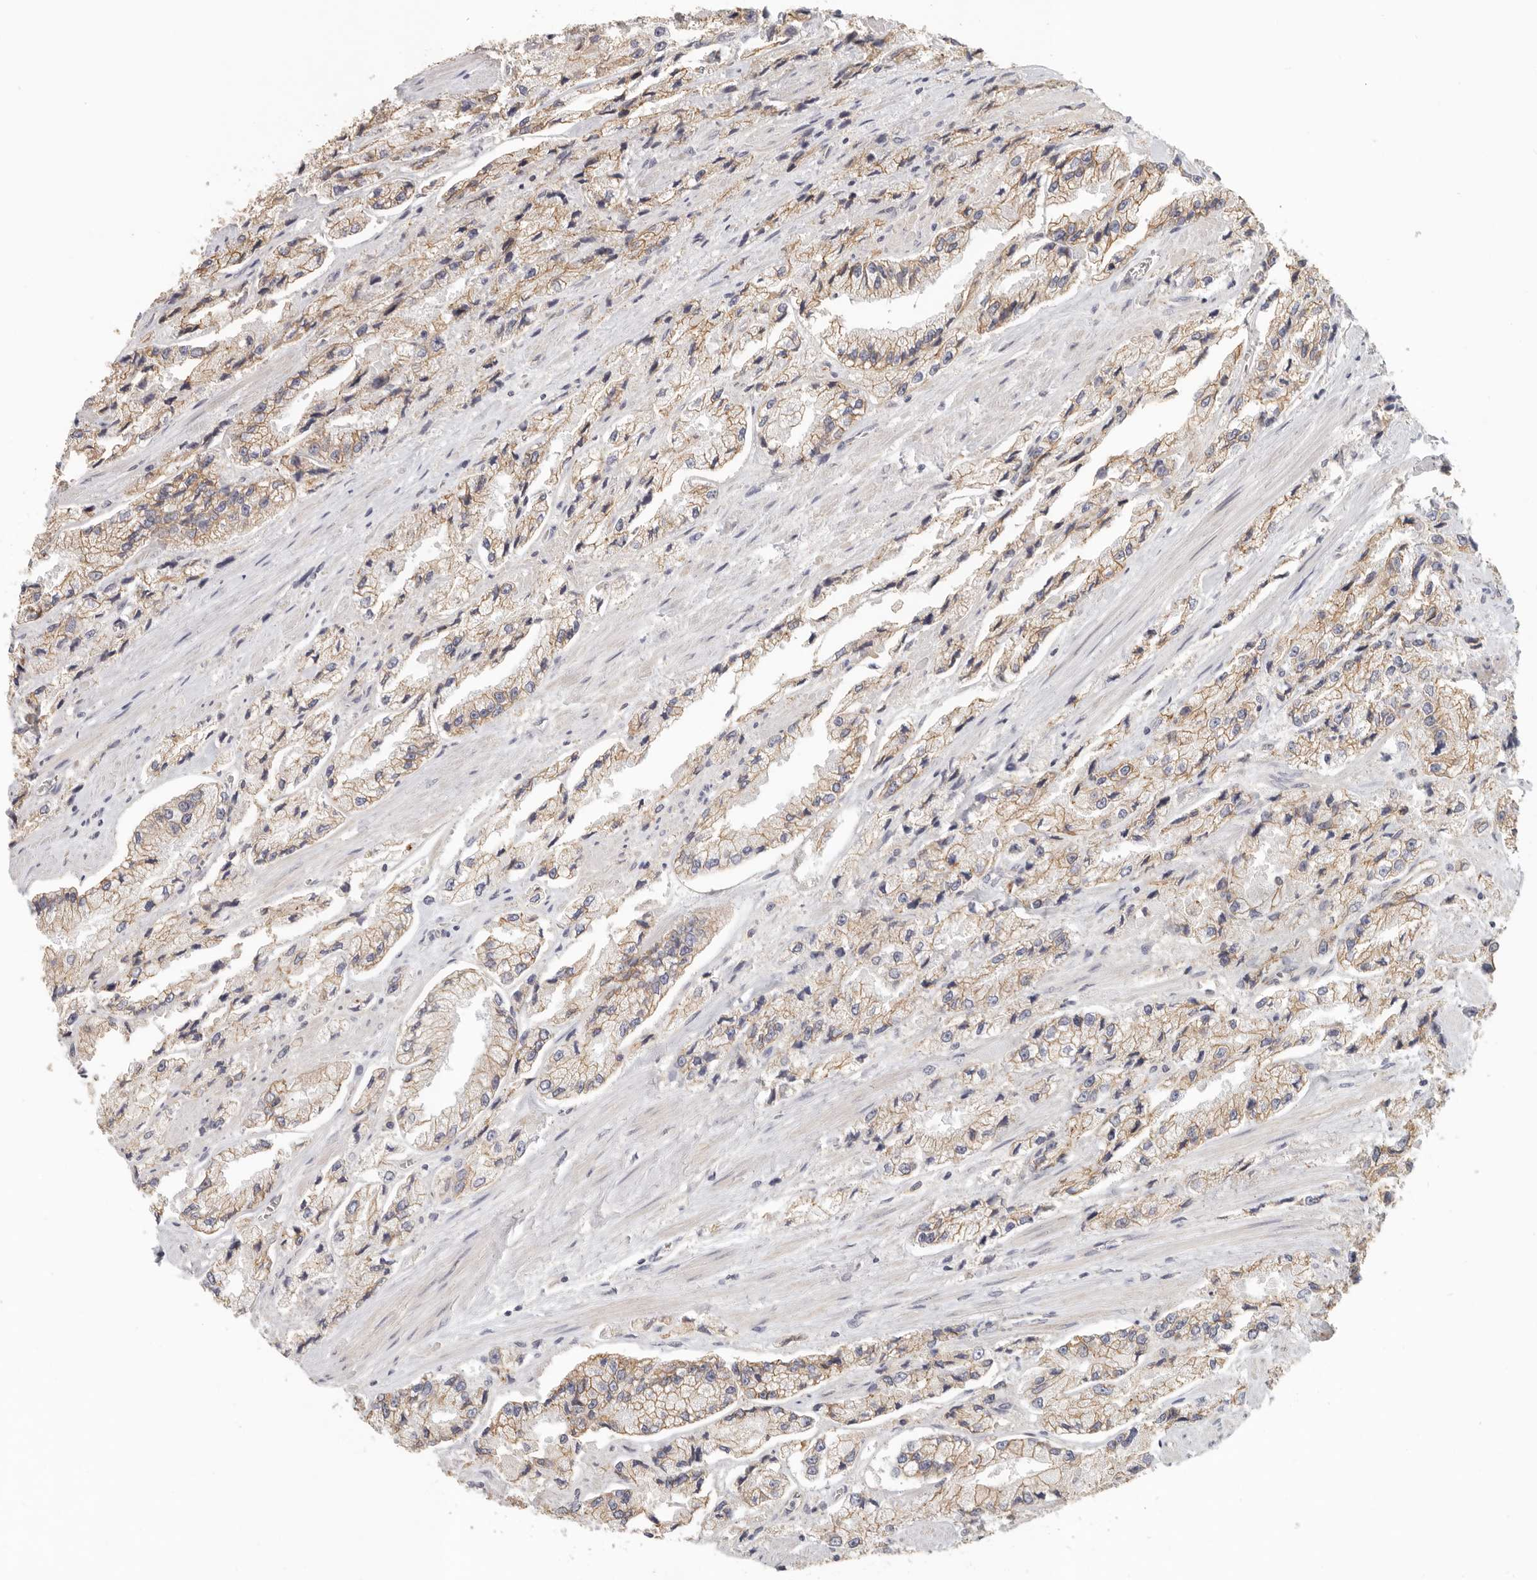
{"staining": {"intensity": "weak", "quantity": ">75%", "location": "cytoplasmic/membranous"}, "tissue": "prostate cancer", "cell_type": "Tumor cells", "image_type": "cancer", "snomed": [{"axis": "morphology", "description": "Adenocarcinoma, High grade"}, {"axis": "topography", "description": "Prostate"}], "caption": "Weak cytoplasmic/membranous expression for a protein is appreciated in about >75% of tumor cells of prostate cancer using immunohistochemistry (IHC).", "gene": "ANXA9", "patient": {"sex": "male", "age": 58}}